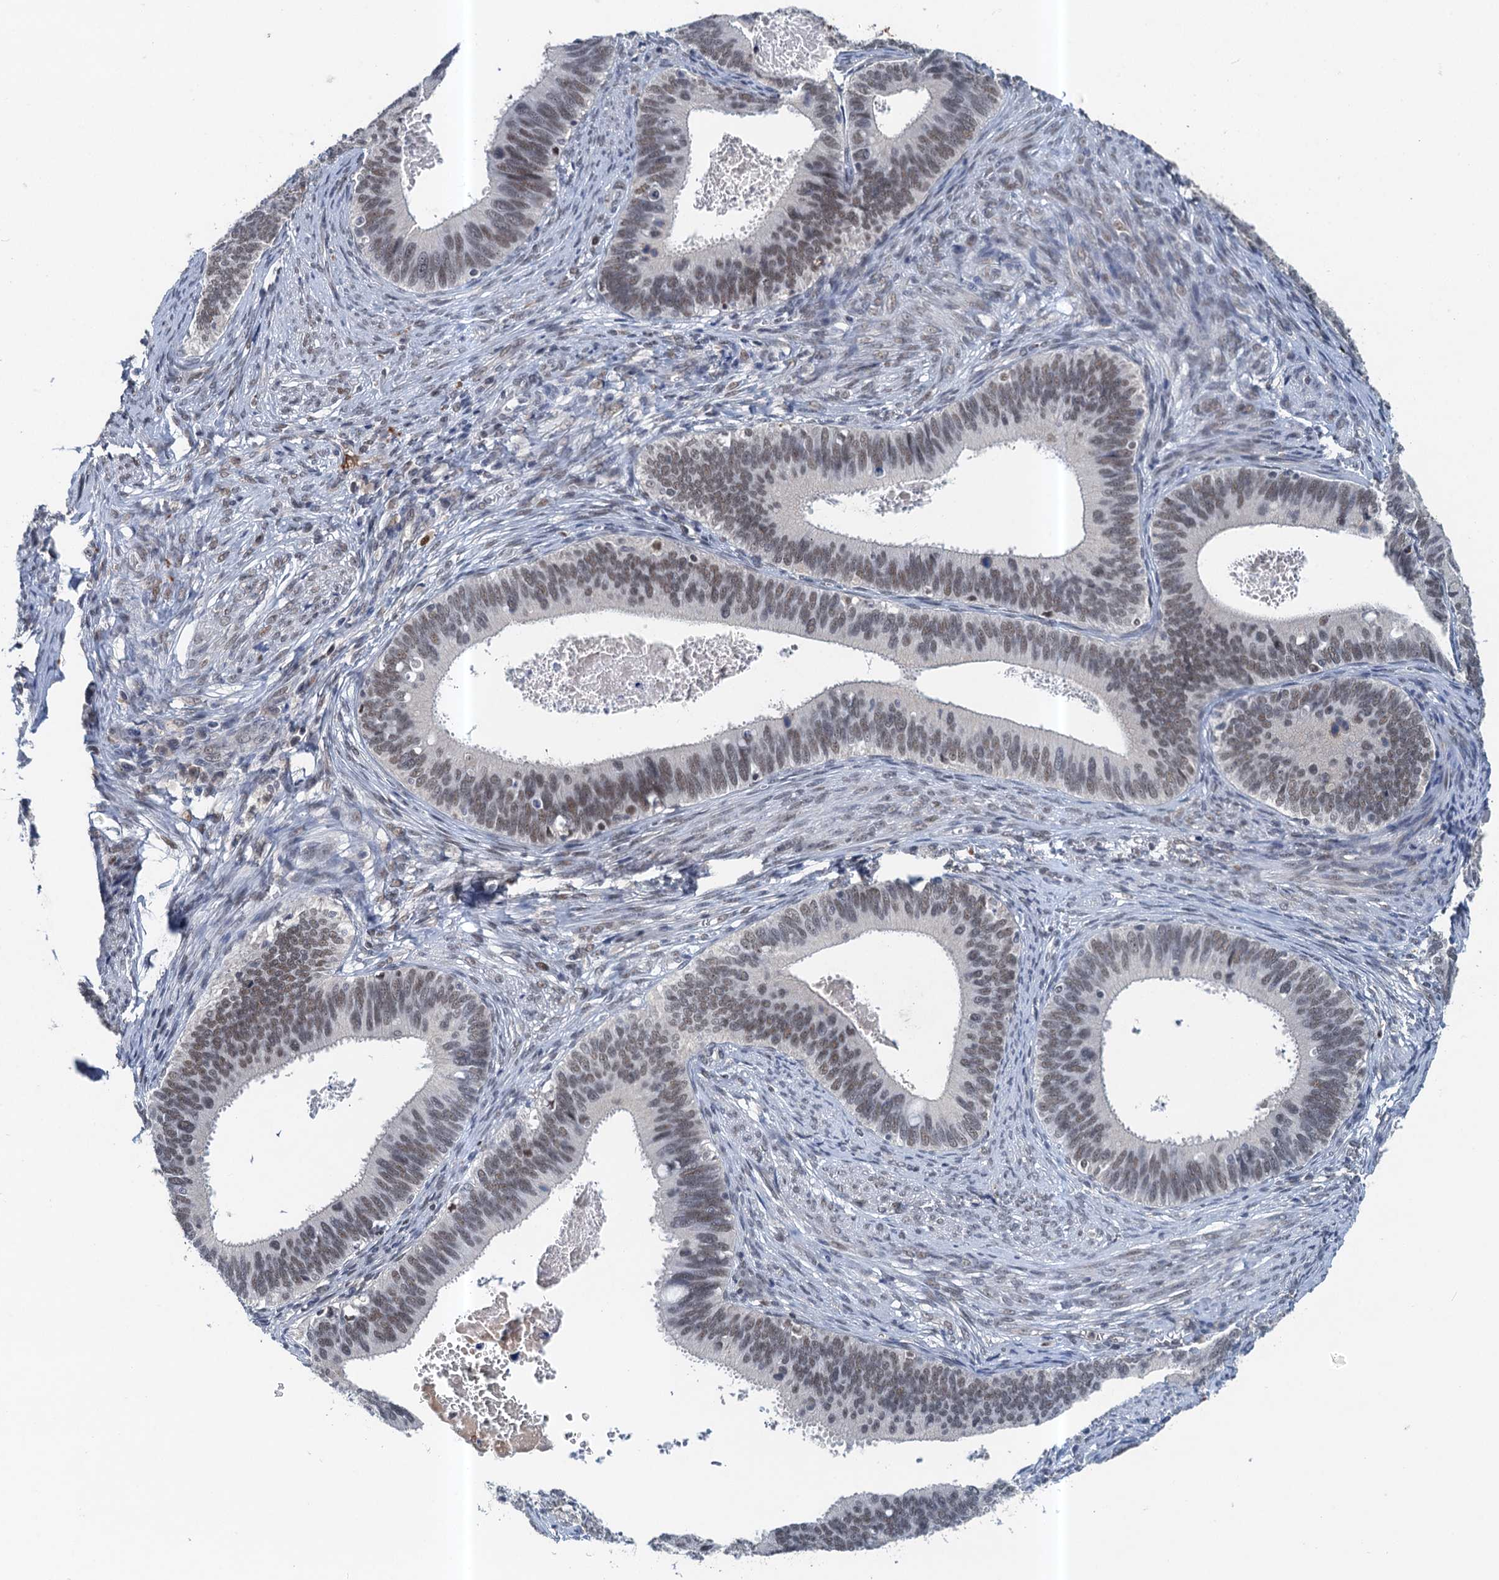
{"staining": {"intensity": "moderate", "quantity": "25%-75%", "location": "nuclear"}, "tissue": "cervical cancer", "cell_type": "Tumor cells", "image_type": "cancer", "snomed": [{"axis": "morphology", "description": "Adenocarcinoma, NOS"}, {"axis": "topography", "description": "Cervix"}], "caption": "Moderate nuclear protein expression is seen in about 25%-75% of tumor cells in cervical cancer (adenocarcinoma).", "gene": "CSTF3", "patient": {"sex": "female", "age": 42}}